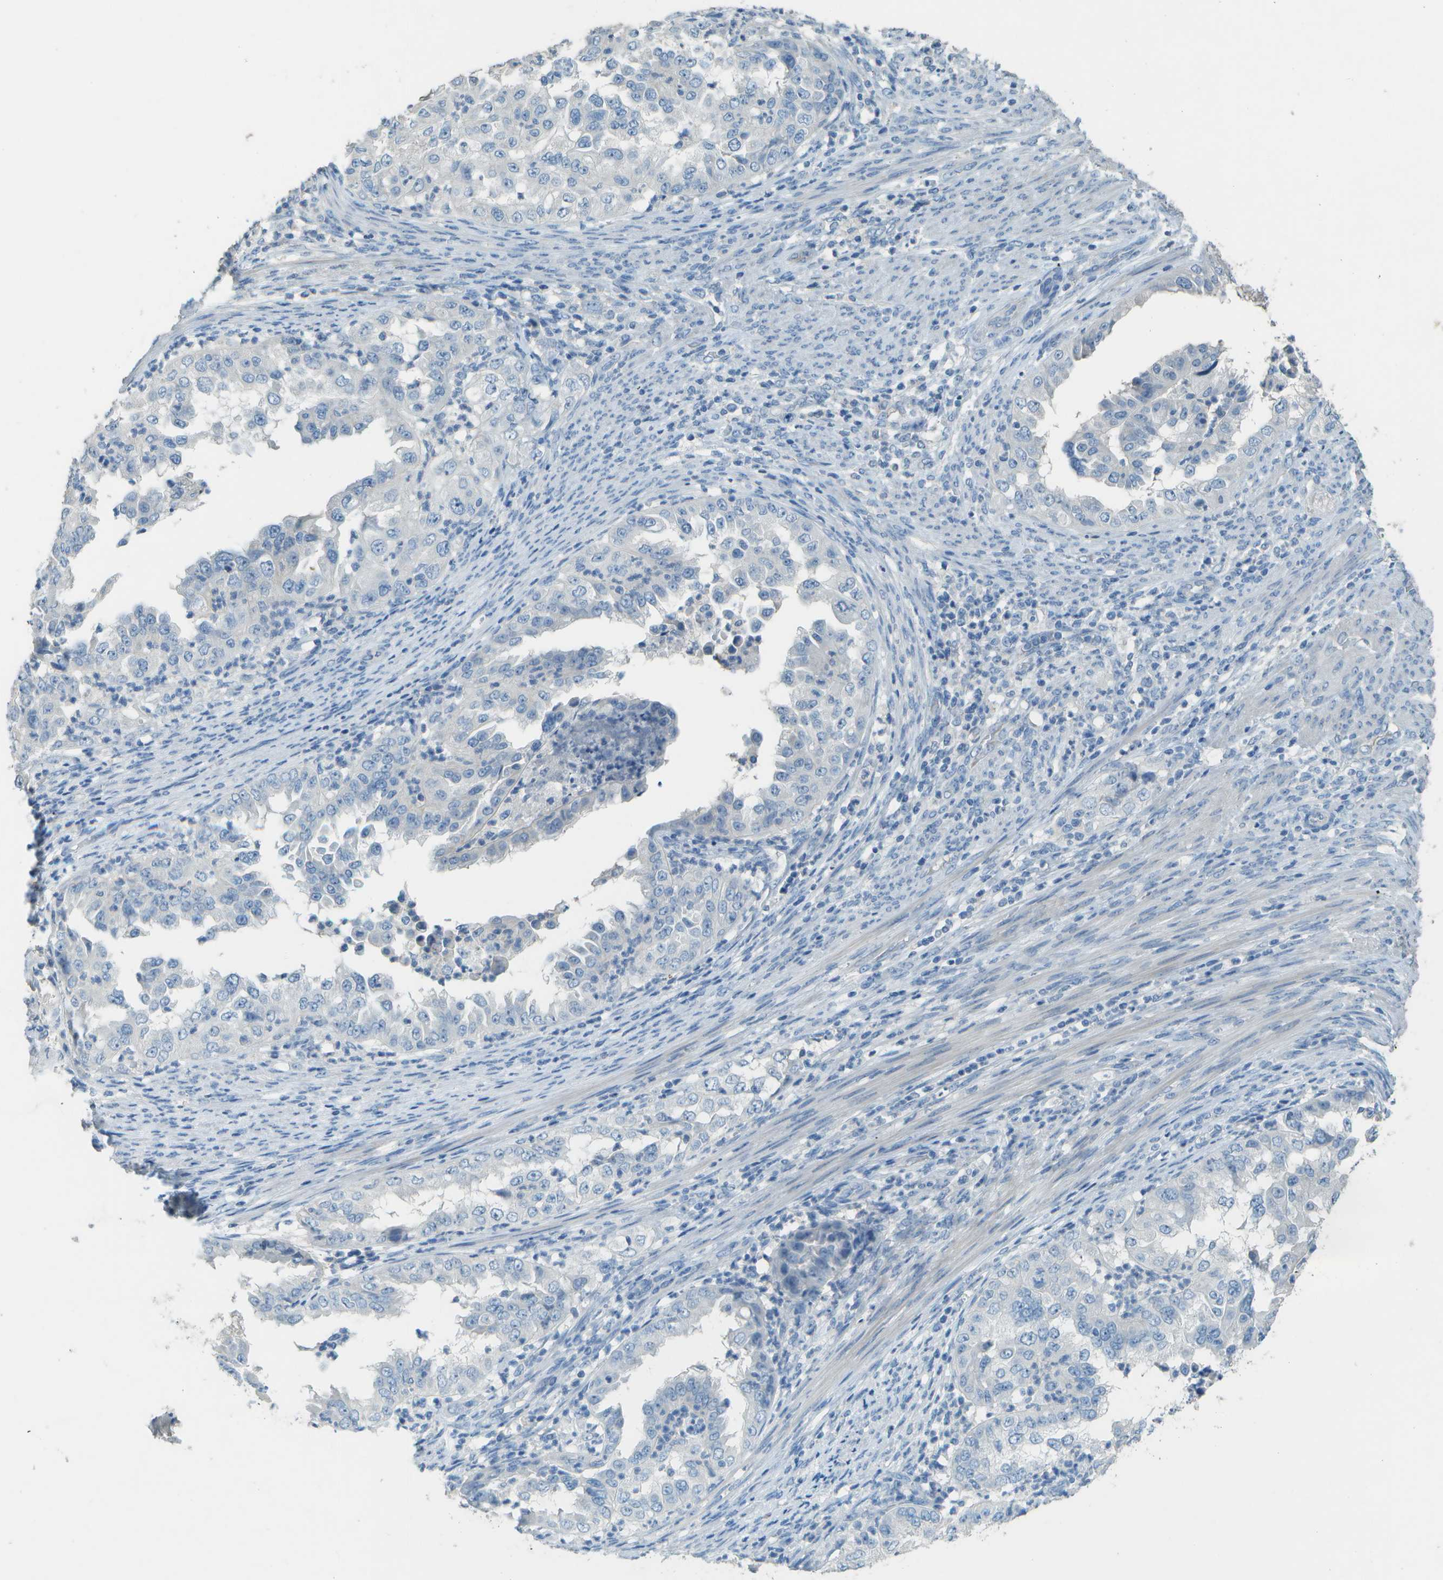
{"staining": {"intensity": "negative", "quantity": "none", "location": "none"}, "tissue": "endometrial cancer", "cell_type": "Tumor cells", "image_type": "cancer", "snomed": [{"axis": "morphology", "description": "Adenocarcinoma, NOS"}, {"axis": "topography", "description": "Endometrium"}], "caption": "Endometrial cancer was stained to show a protein in brown. There is no significant positivity in tumor cells.", "gene": "LGI2", "patient": {"sex": "female", "age": 85}}